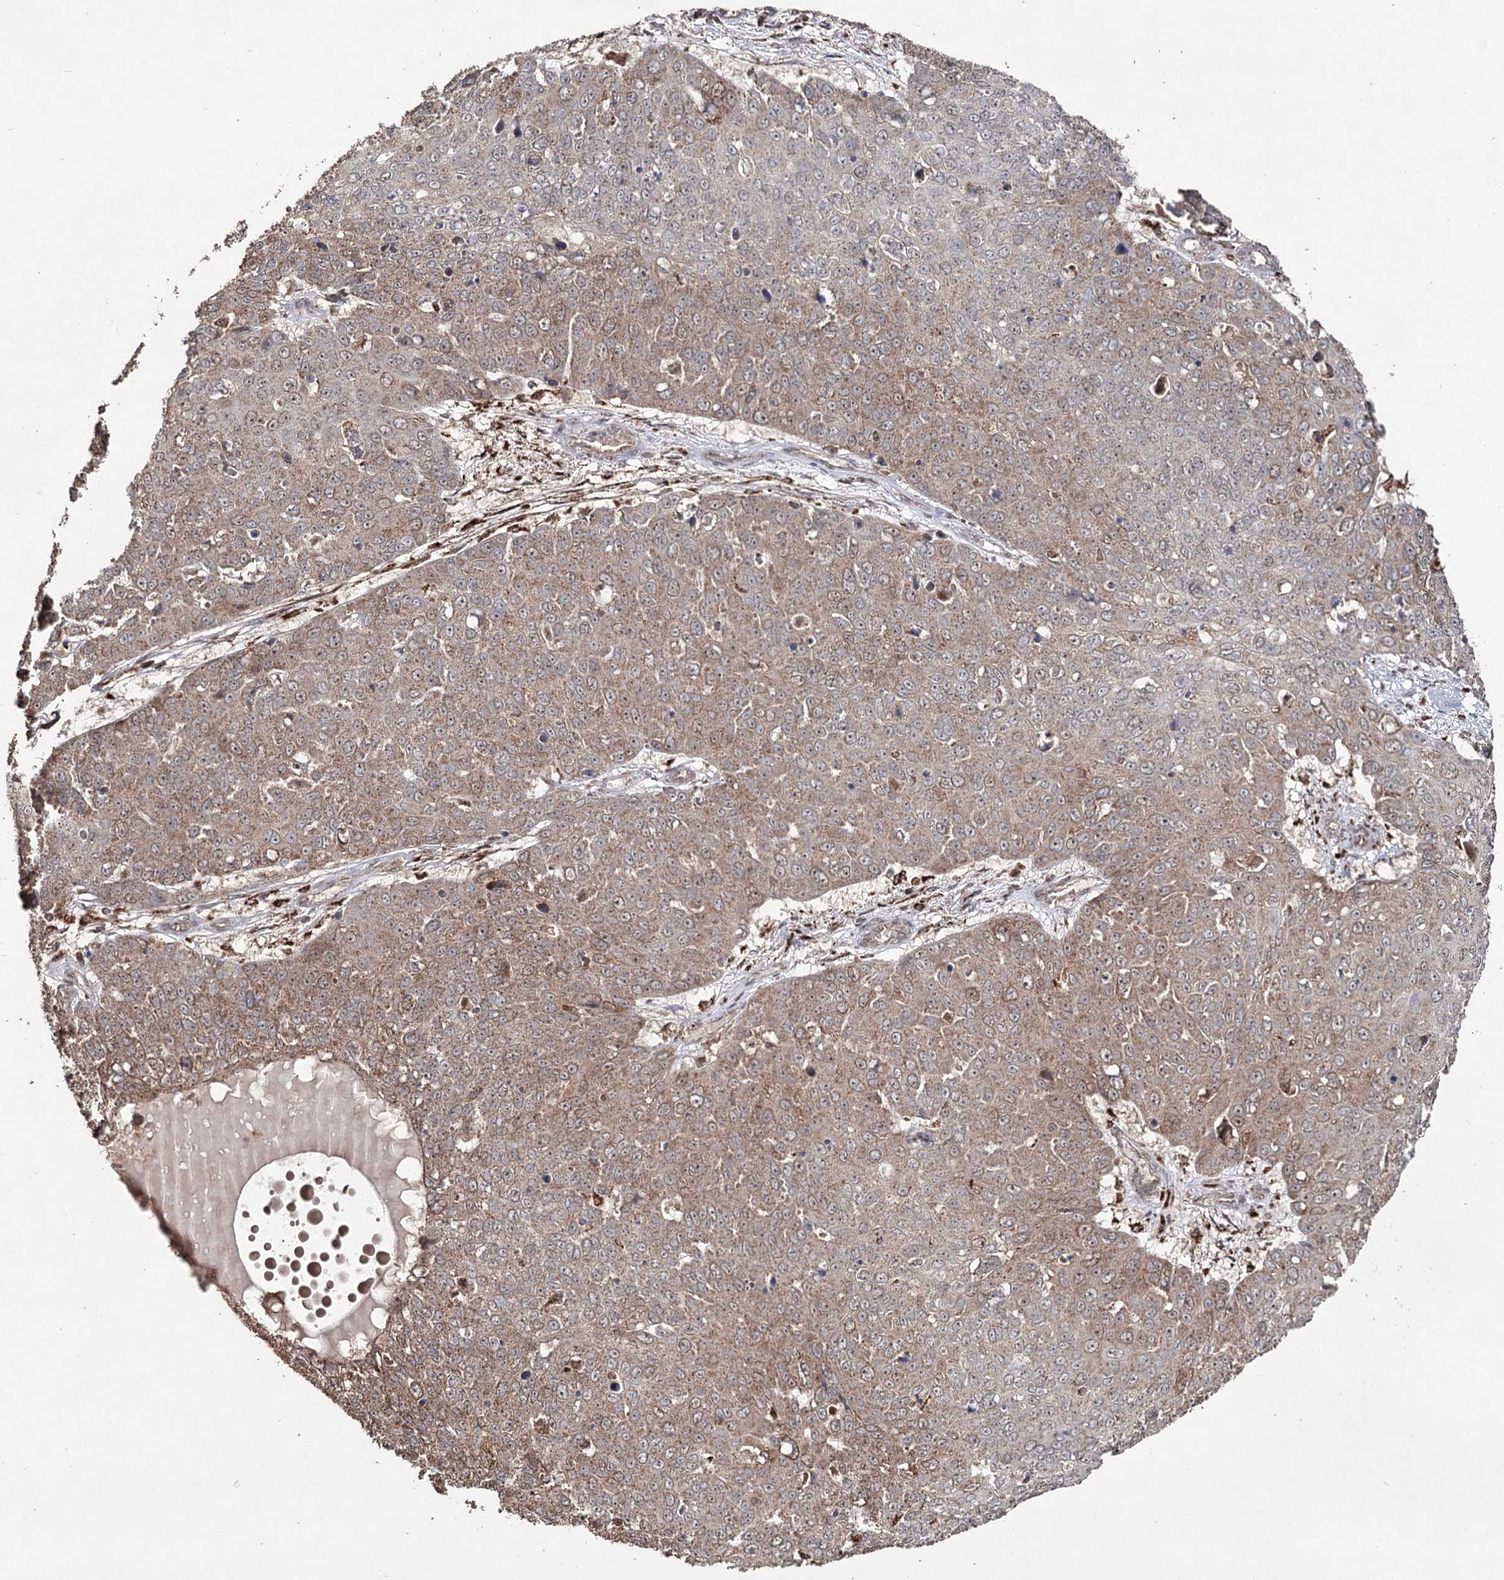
{"staining": {"intensity": "moderate", "quantity": "25%-75%", "location": "cytoplasmic/membranous,nuclear"}, "tissue": "skin cancer", "cell_type": "Tumor cells", "image_type": "cancer", "snomed": [{"axis": "morphology", "description": "Squamous cell carcinoma, NOS"}, {"axis": "topography", "description": "Skin"}], "caption": "Protein staining displays moderate cytoplasmic/membranous and nuclear positivity in approximately 25%-75% of tumor cells in squamous cell carcinoma (skin). (brown staining indicates protein expression, while blue staining denotes nuclei).", "gene": "SLF2", "patient": {"sex": "male", "age": 71}}